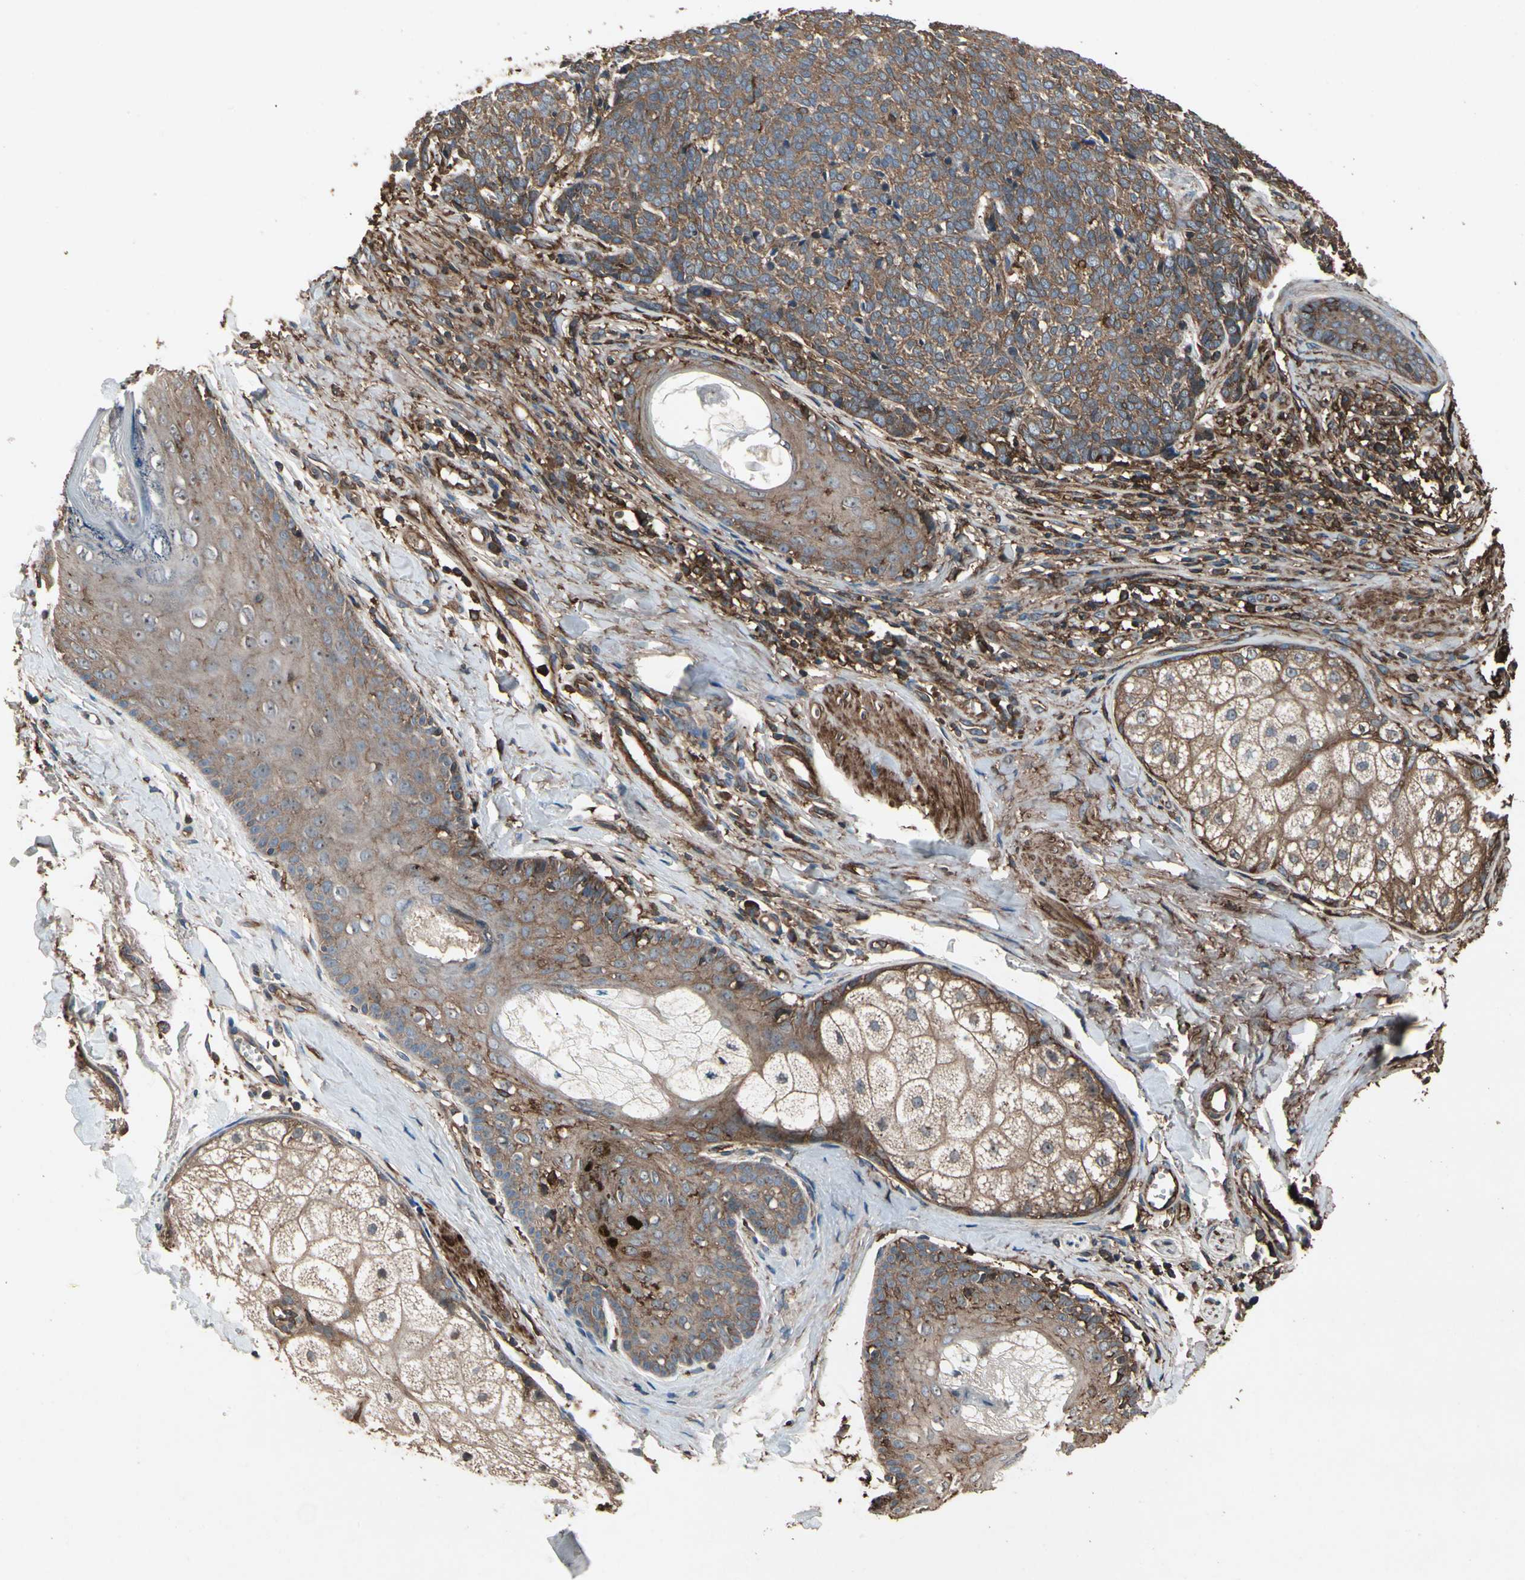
{"staining": {"intensity": "moderate", "quantity": ">75%", "location": "cytoplasmic/membranous"}, "tissue": "skin cancer", "cell_type": "Tumor cells", "image_type": "cancer", "snomed": [{"axis": "morphology", "description": "Basal cell carcinoma"}, {"axis": "topography", "description": "Skin"}], "caption": "The immunohistochemical stain labels moderate cytoplasmic/membranous expression in tumor cells of basal cell carcinoma (skin) tissue.", "gene": "AGBL2", "patient": {"sex": "male", "age": 84}}